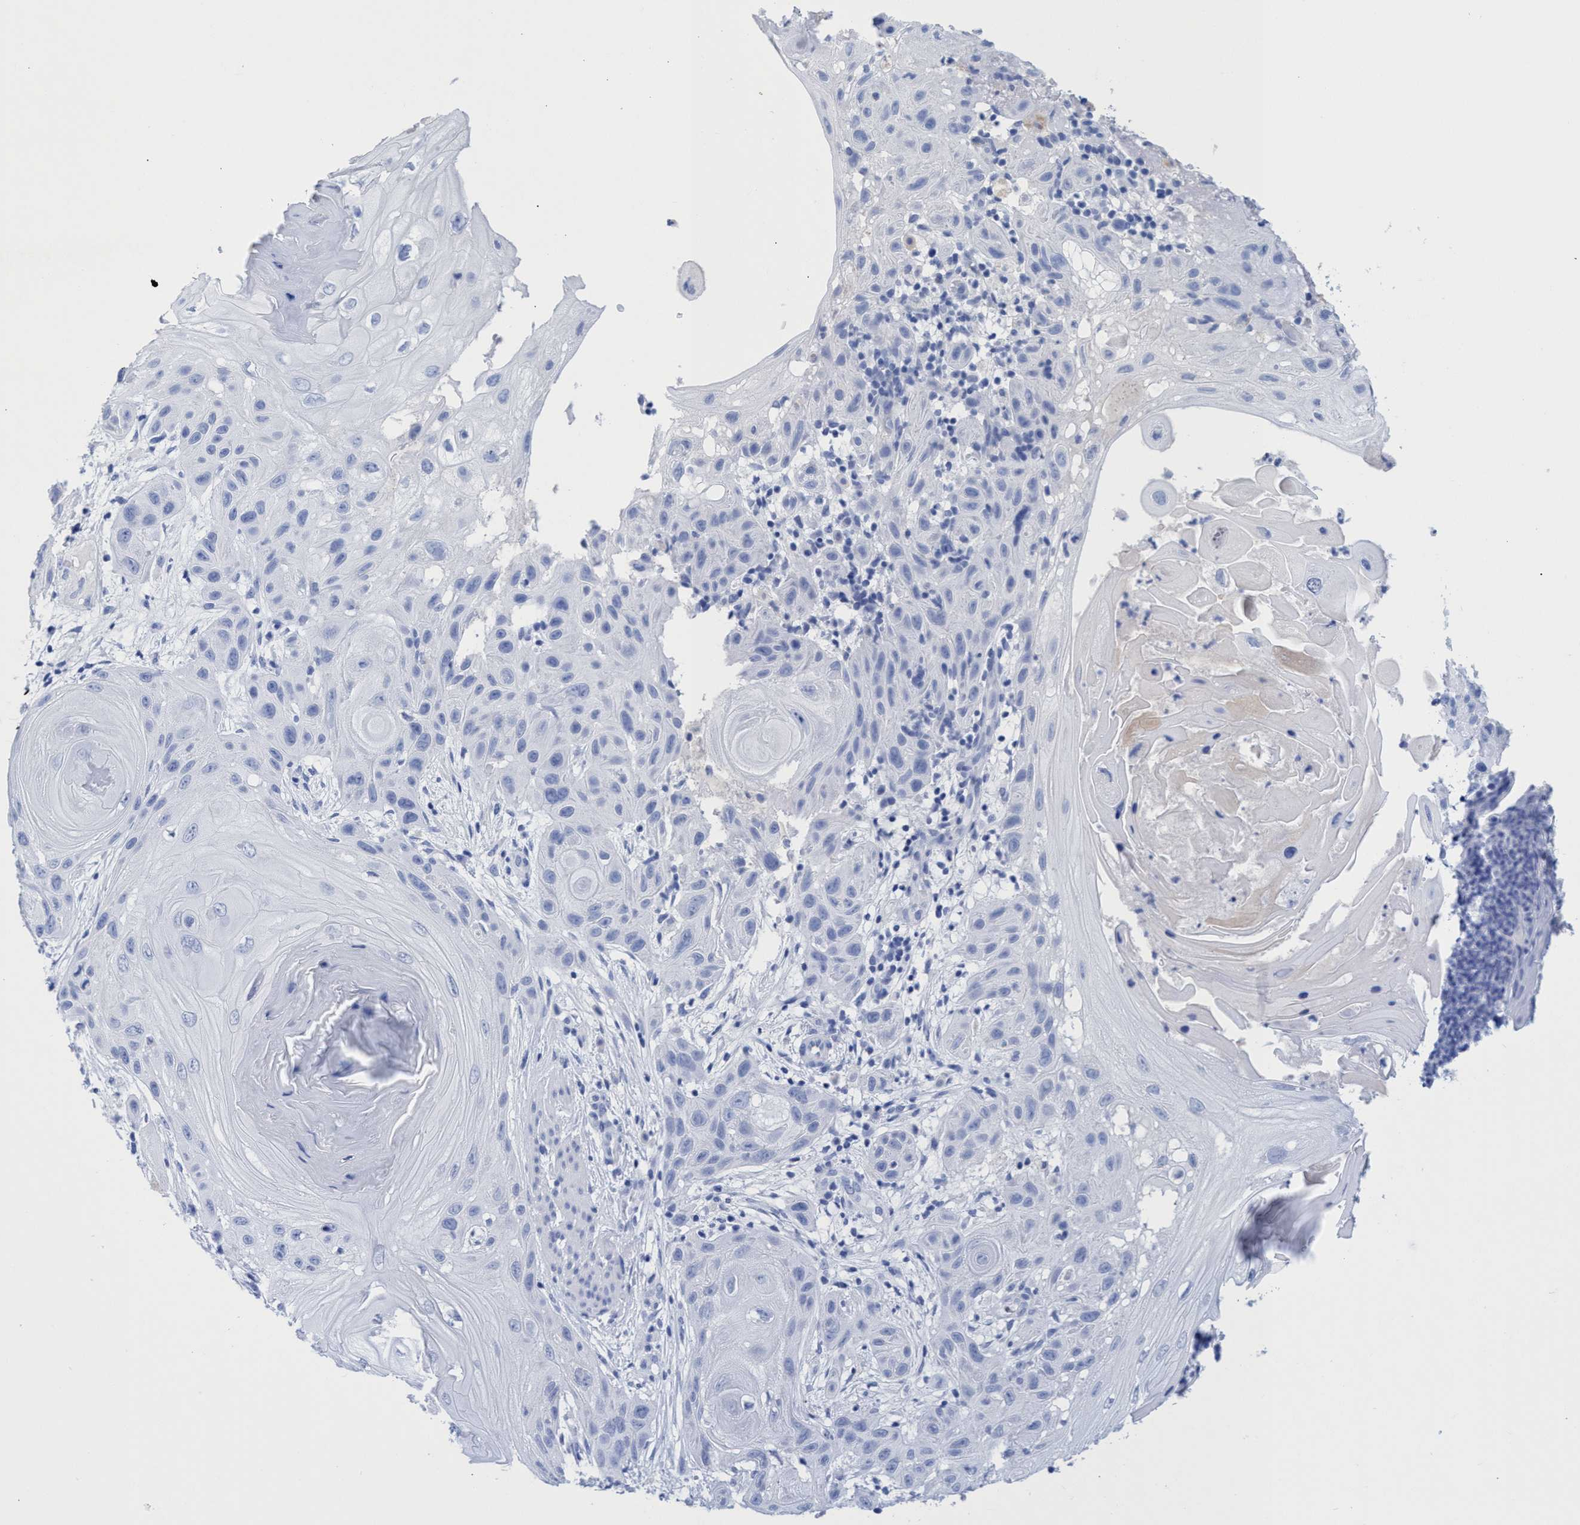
{"staining": {"intensity": "negative", "quantity": "none", "location": "none"}, "tissue": "skin cancer", "cell_type": "Tumor cells", "image_type": "cancer", "snomed": [{"axis": "morphology", "description": "Squamous cell carcinoma, NOS"}, {"axis": "topography", "description": "Skin"}], "caption": "Tumor cells show no significant protein staining in skin cancer. The staining was performed using DAB to visualize the protein expression in brown, while the nuclei were stained in blue with hematoxylin (Magnification: 20x).", "gene": "INSL6", "patient": {"sex": "female", "age": 96}}